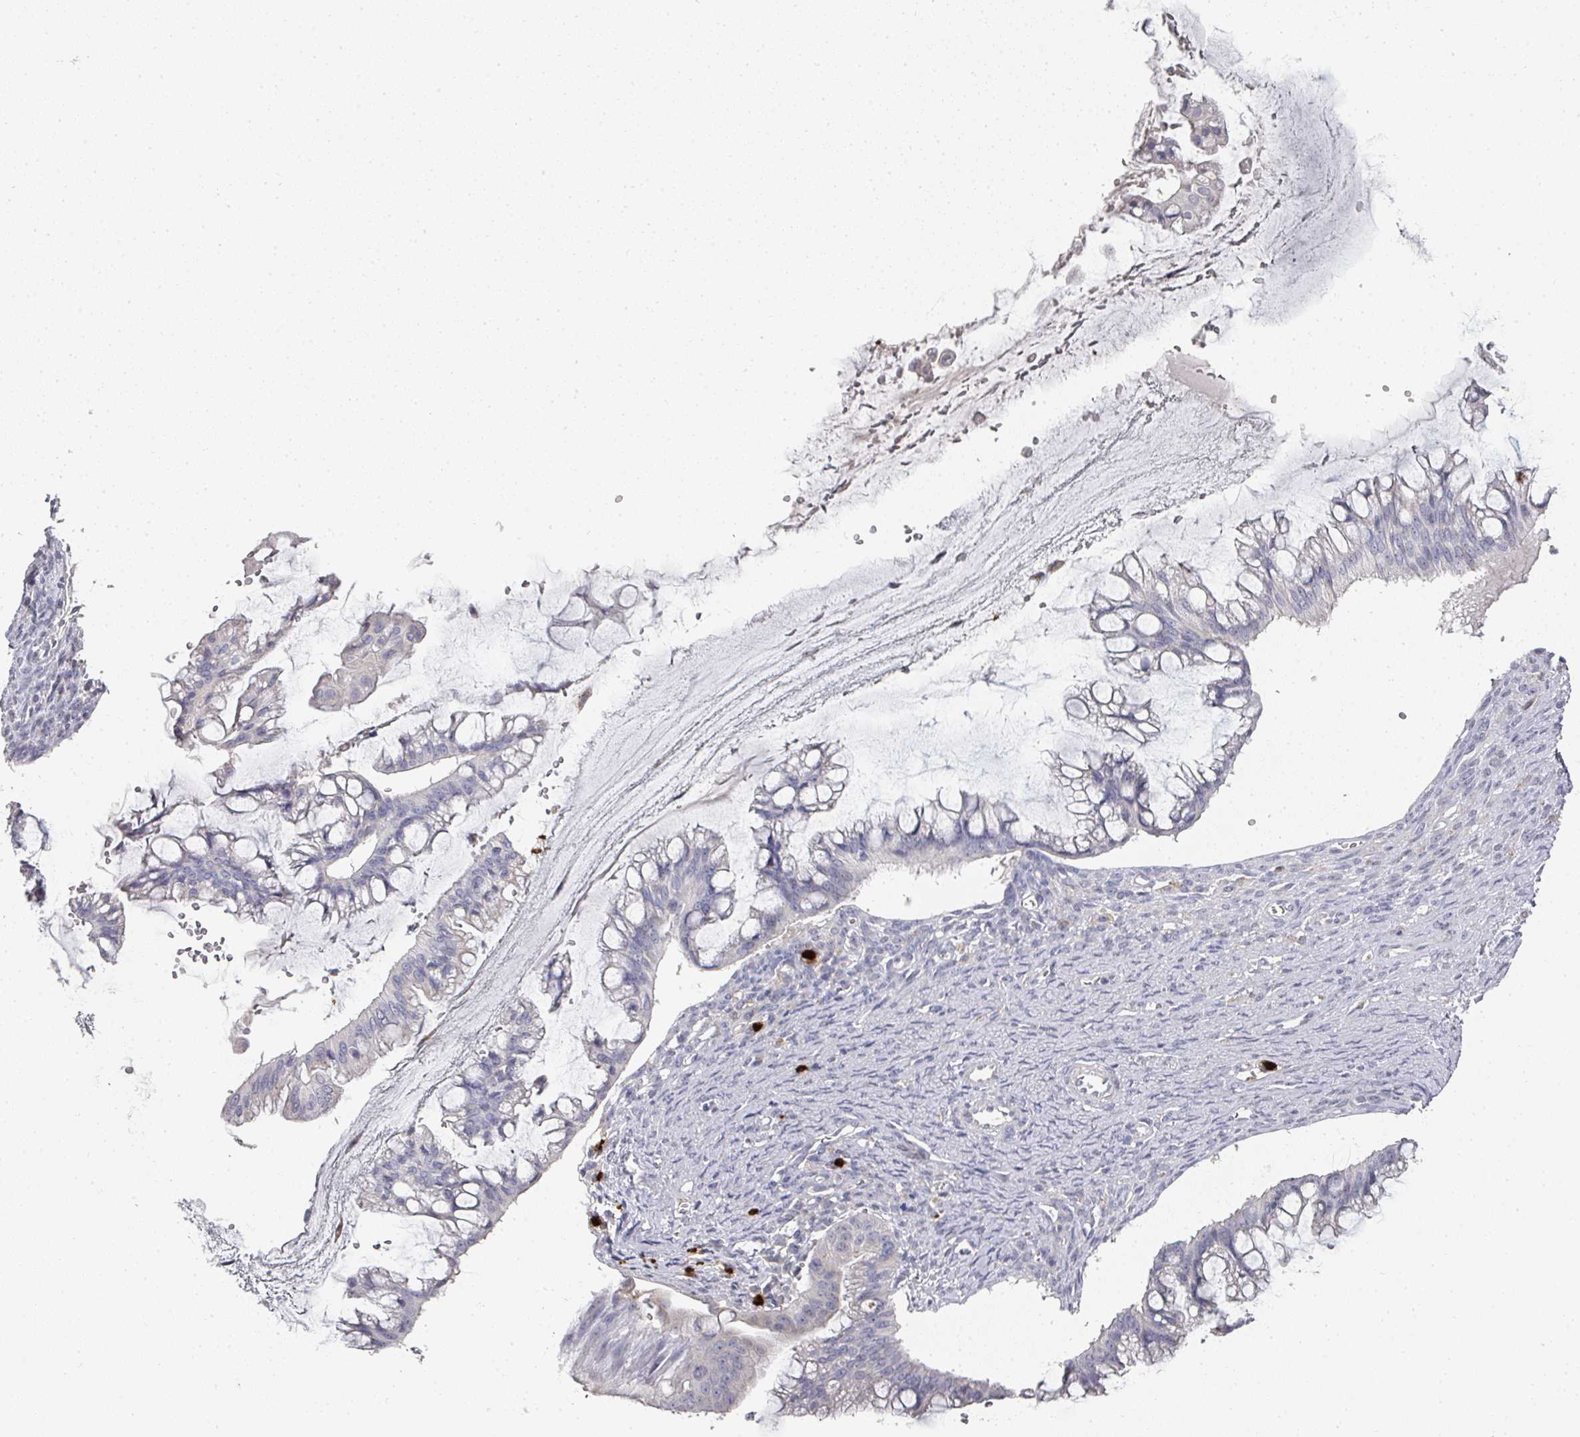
{"staining": {"intensity": "negative", "quantity": "none", "location": "none"}, "tissue": "ovarian cancer", "cell_type": "Tumor cells", "image_type": "cancer", "snomed": [{"axis": "morphology", "description": "Cystadenocarcinoma, mucinous, NOS"}, {"axis": "topography", "description": "Ovary"}], "caption": "Tumor cells are negative for protein expression in human ovarian mucinous cystadenocarcinoma.", "gene": "CAMP", "patient": {"sex": "female", "age": 73}}